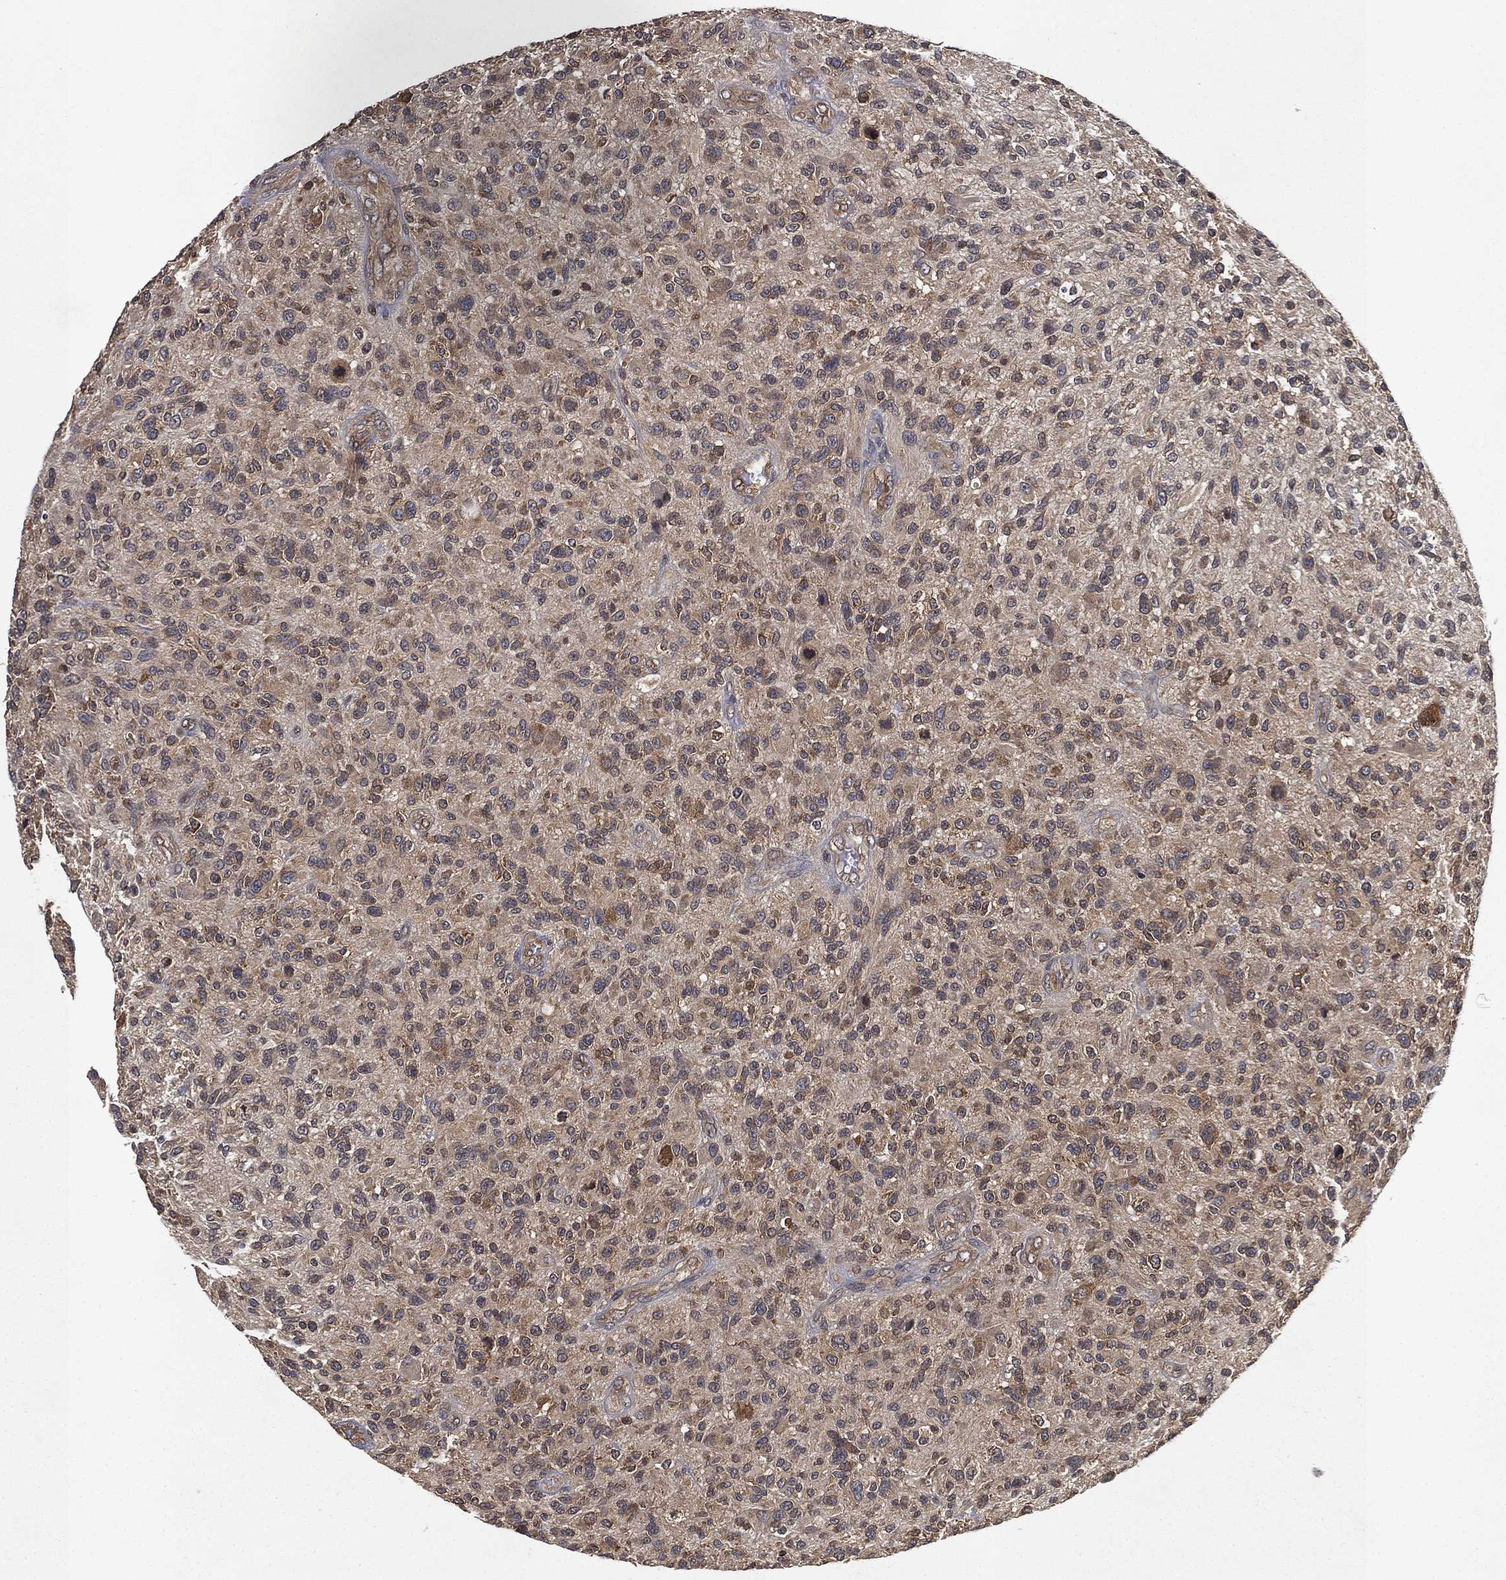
{"staining": {"intensity": "moderate", "quantity": "<25%", "location": "cytoplasmic/membranous"}, "tissue": "glioma", "cell_type": "Tumor cells", "image_type": "cancer", "snomed": [{"axis": "morphology", "description": "Glioma, malignant, High grade"}, {"axis": "topography", "description": "Brain"}], "caption": "Malignant glioma (high-grade) stained for a protein (brown) exhibits moderate cytoplasmic/membranous positive positivity in approximately <25% of tumor cells.", "gene": "UBA5", "patient": {"sex": "male", "age": 47}}